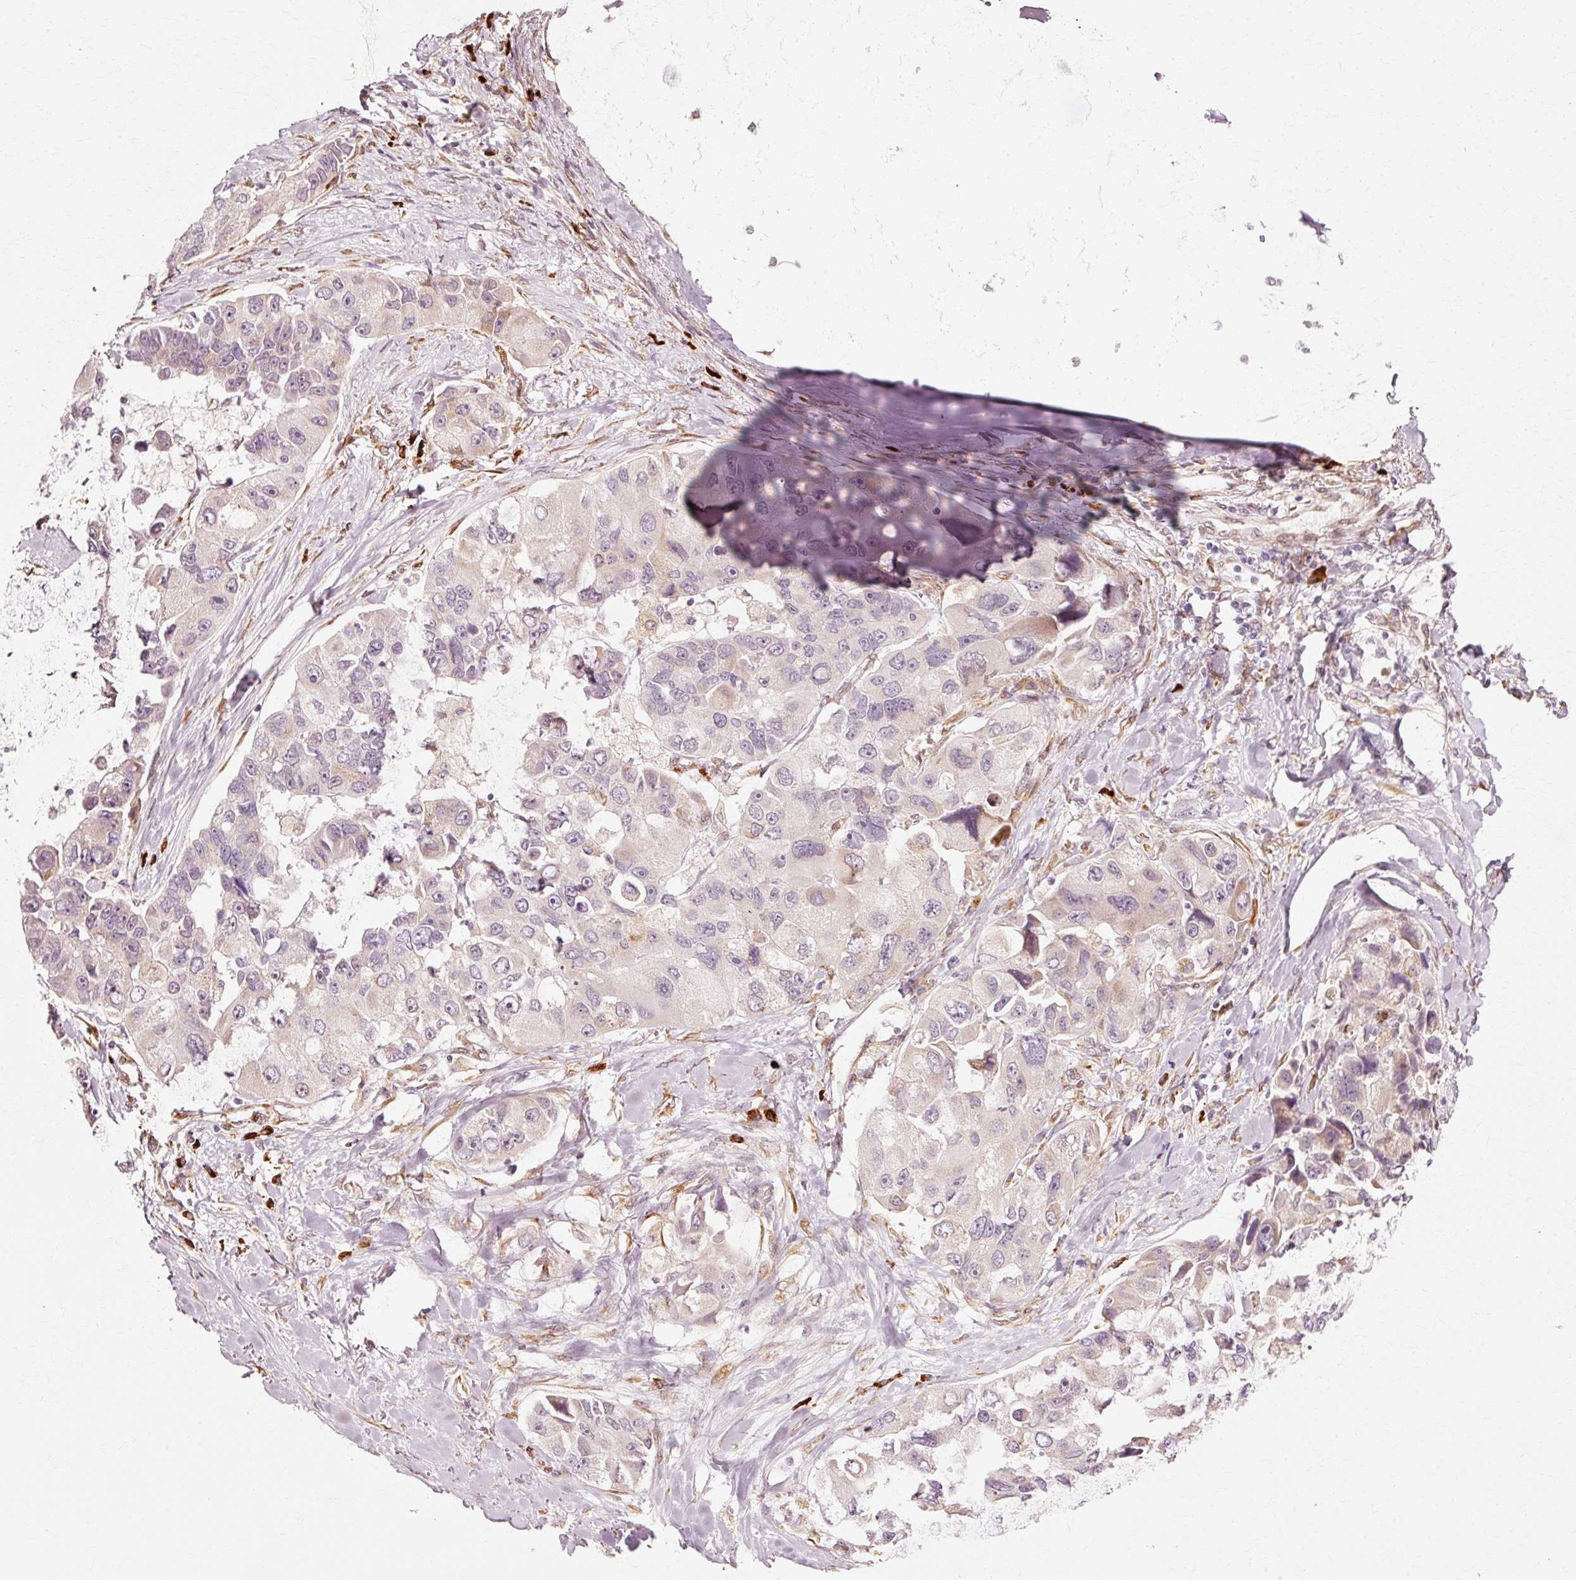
{"staining": {"intensity": "negative", "quantity": "none", "location": "none"}, "tissue": "lung cancer", "cell_type": "Tumor cells", "image_type": "cancer", "snomed": [{"axis": "morphology", "description": "Adenocarcinoma, NOS"}, {"axis": "topography", "description": "Lung"}], "caption": "IHC image of neoplastic tissue: lung cancer (adenocarcinoma) stained with DAB (3,3'-diaminobenzidine) reveals no significant protein staining in tumor cells. (Immunohistochemistry (ihc), brightfield microscopy, high magnification).", "gene": "RGPD5", "patient": {"sex": "female", "age": 54}}